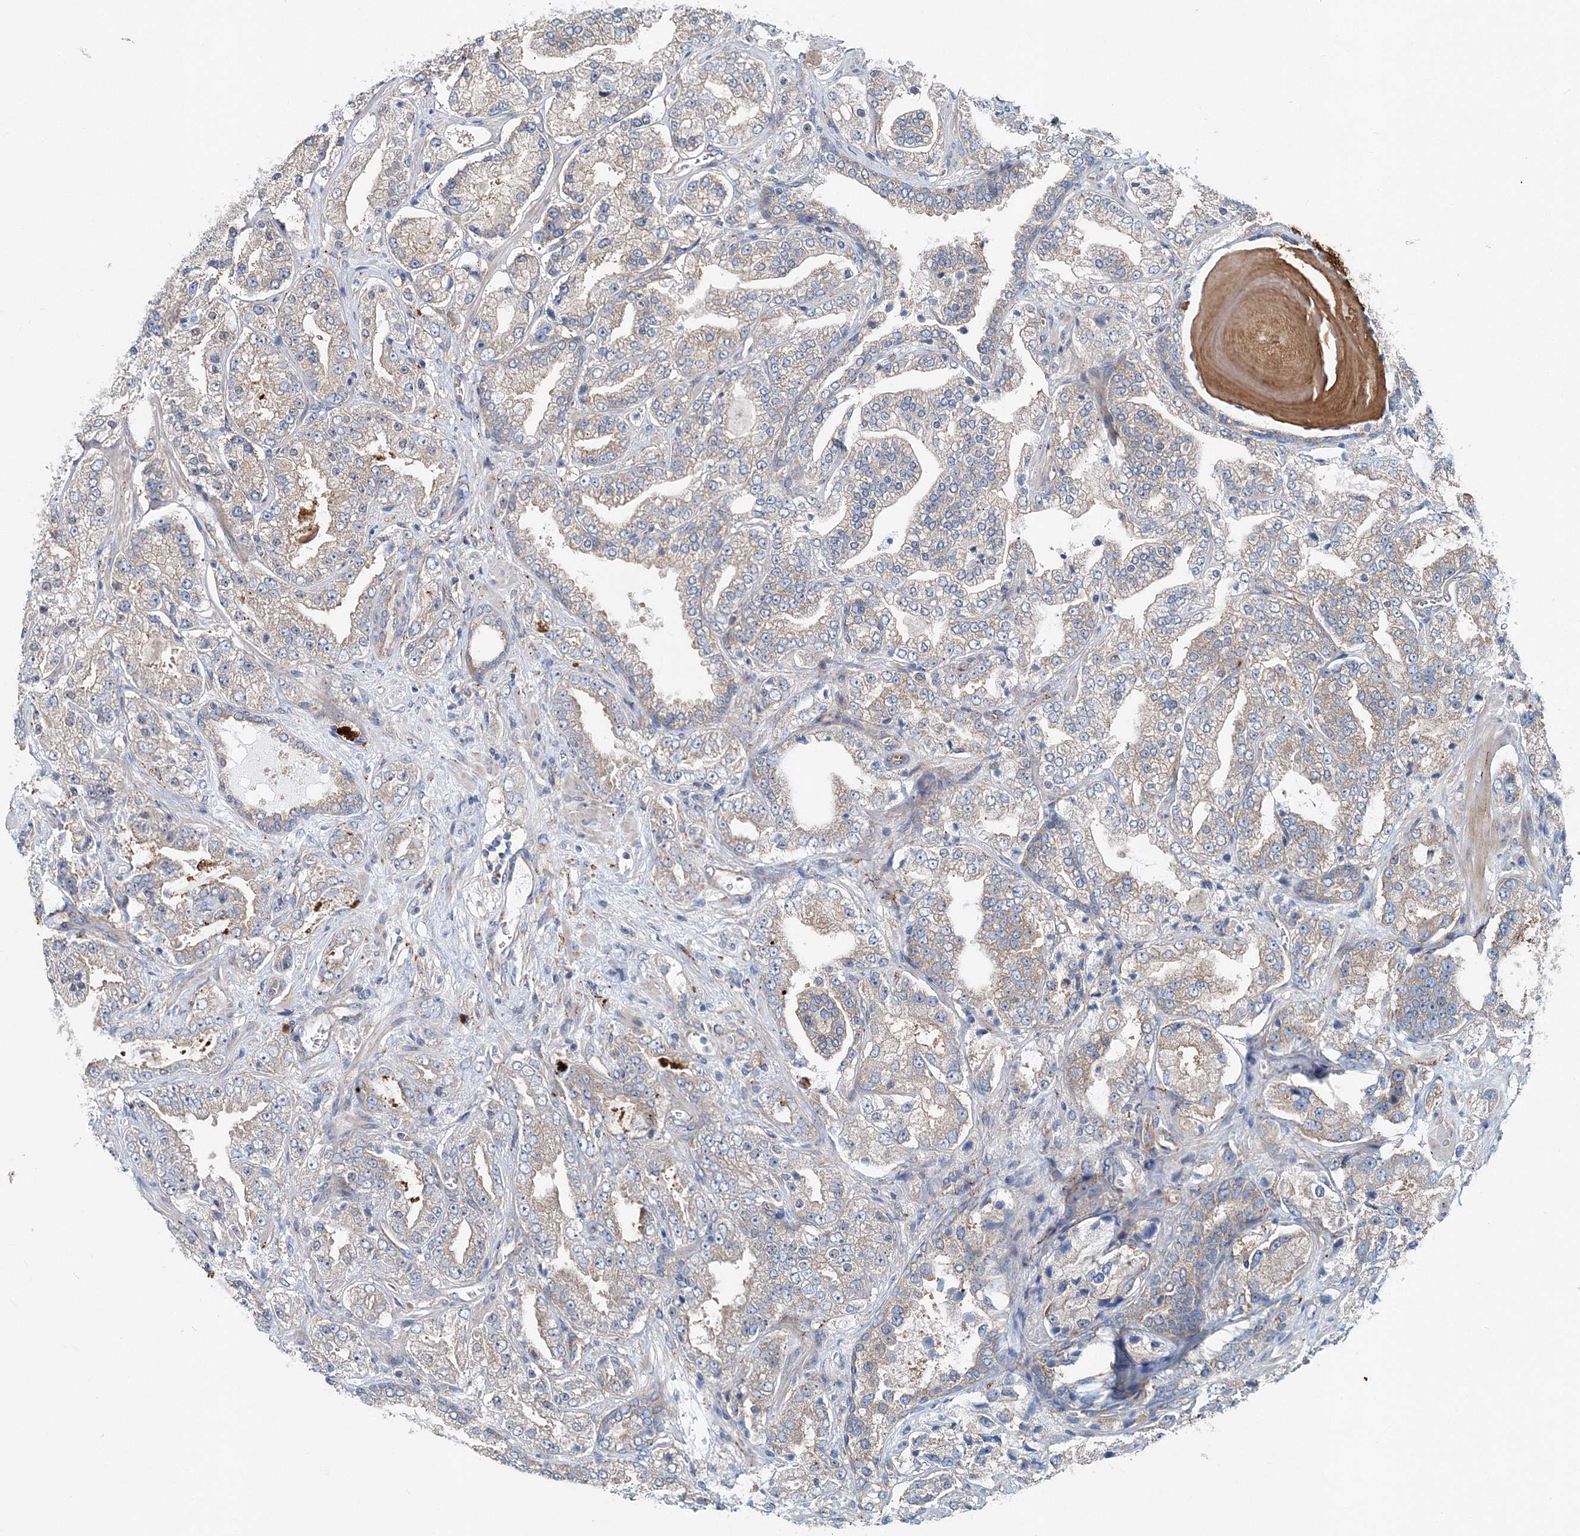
{"staining": {"intensity": "weak", "quantity": ">75%", "location": "cytoplasmic/membranous"}, "tissue": "prostate cancer", "cell_type": "Tumor cells", "image_type": "cancer", "snomed": [{"axis": "morphology", "description": "Adenocarcinoma, High grade"}, {"axis": "topography", "description": "Prostate"}], "caption": "Human prostate cancer stained with a protein marker demonstrates weak staining in tumor cells.", "gene": "MPHOSPH9", "patient": {"sex": "male", "age": 64}}